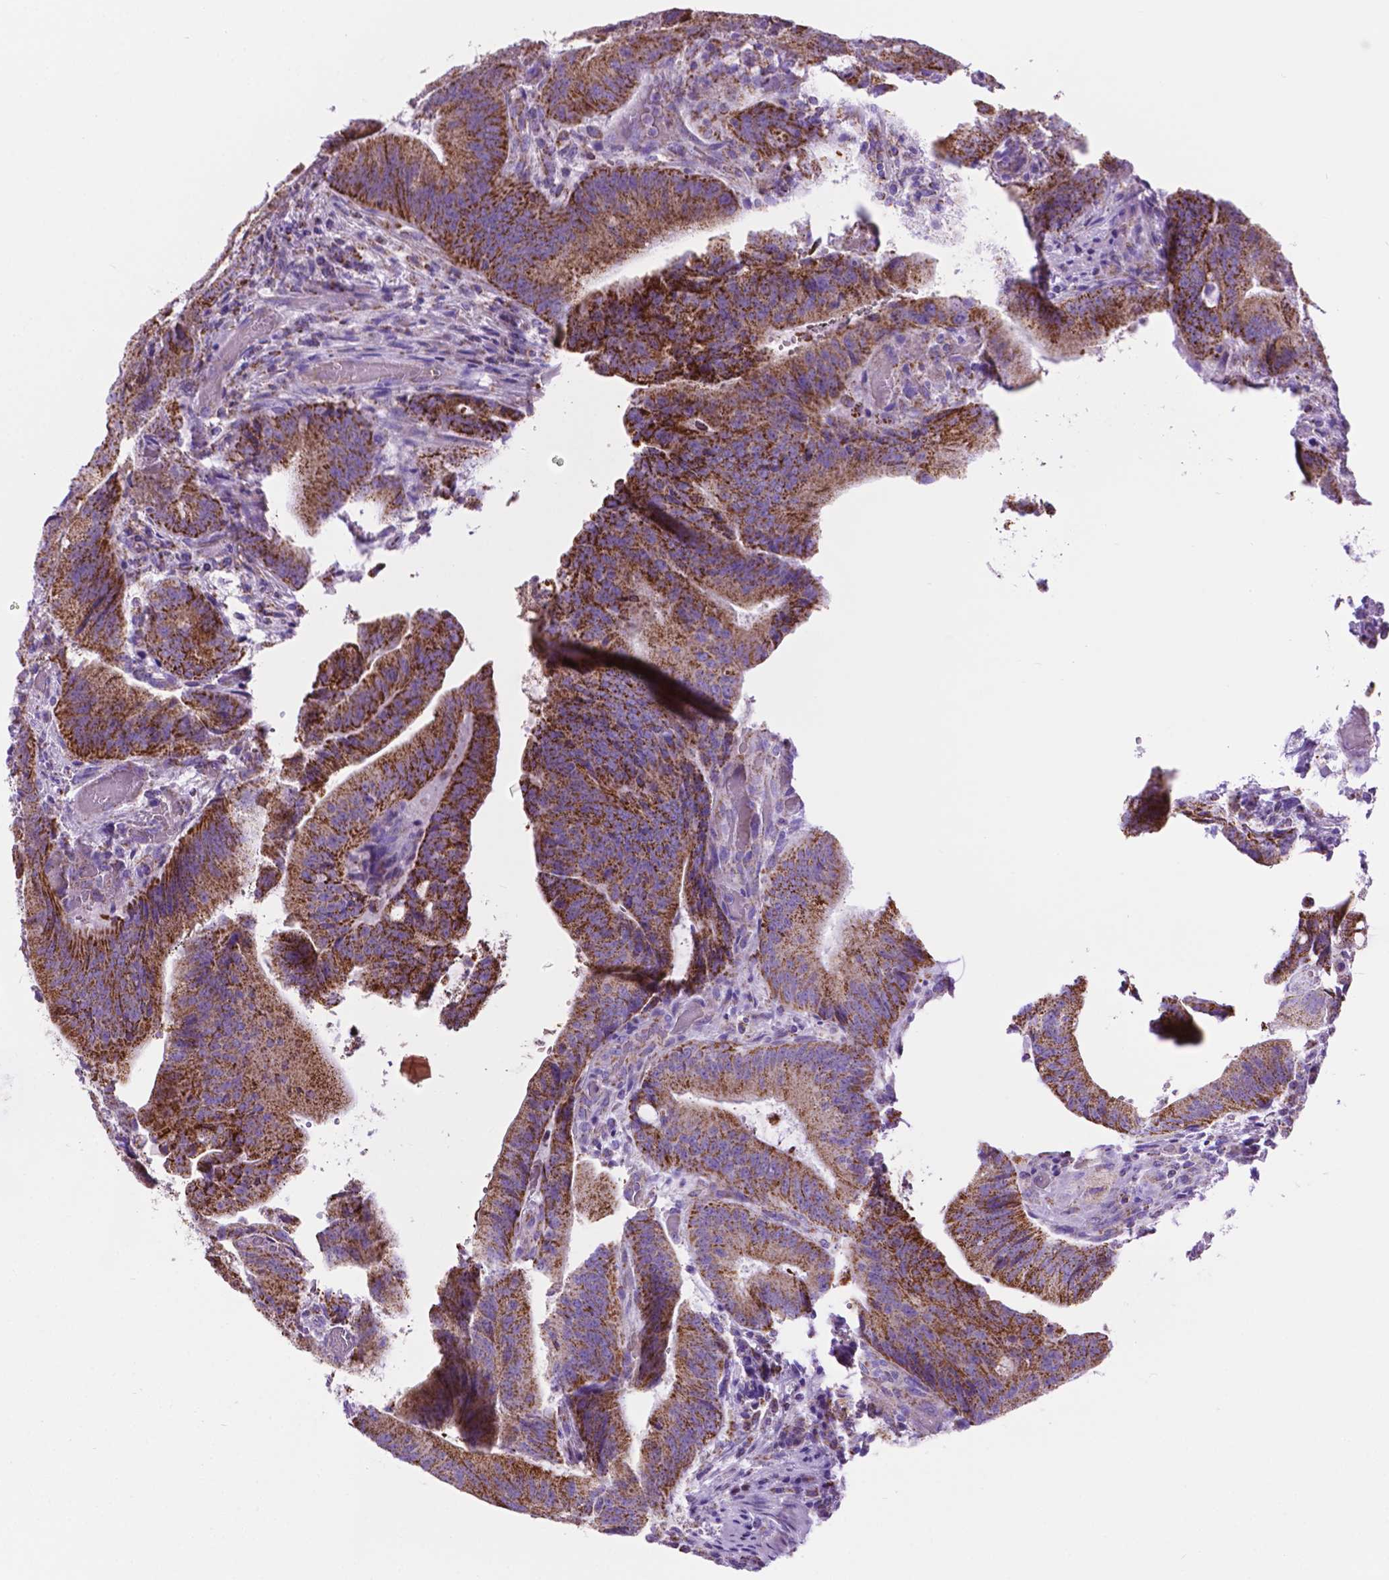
{"staining": {"intensity": "strong", "quantity": ">75%", "location": "cytoplasmic/membranous"}, "tissue": "colorectal cancer", "cell_type": "Tumor cells", "image_type": "cancer", "snomed": [{"axis": "morphology", "description": "Adenocarcinoma, NOS"}, {"axis": "topography", "description": "Colon"}], "caption": "The image reveals a brown stain indicating the presence of a protein in the cytoplasmic/membranous of tumor cells in colorectal cancer (adenocarcinoma).", "gene": "GDPD5", "patient": {"sex": "female", "age": 43}}